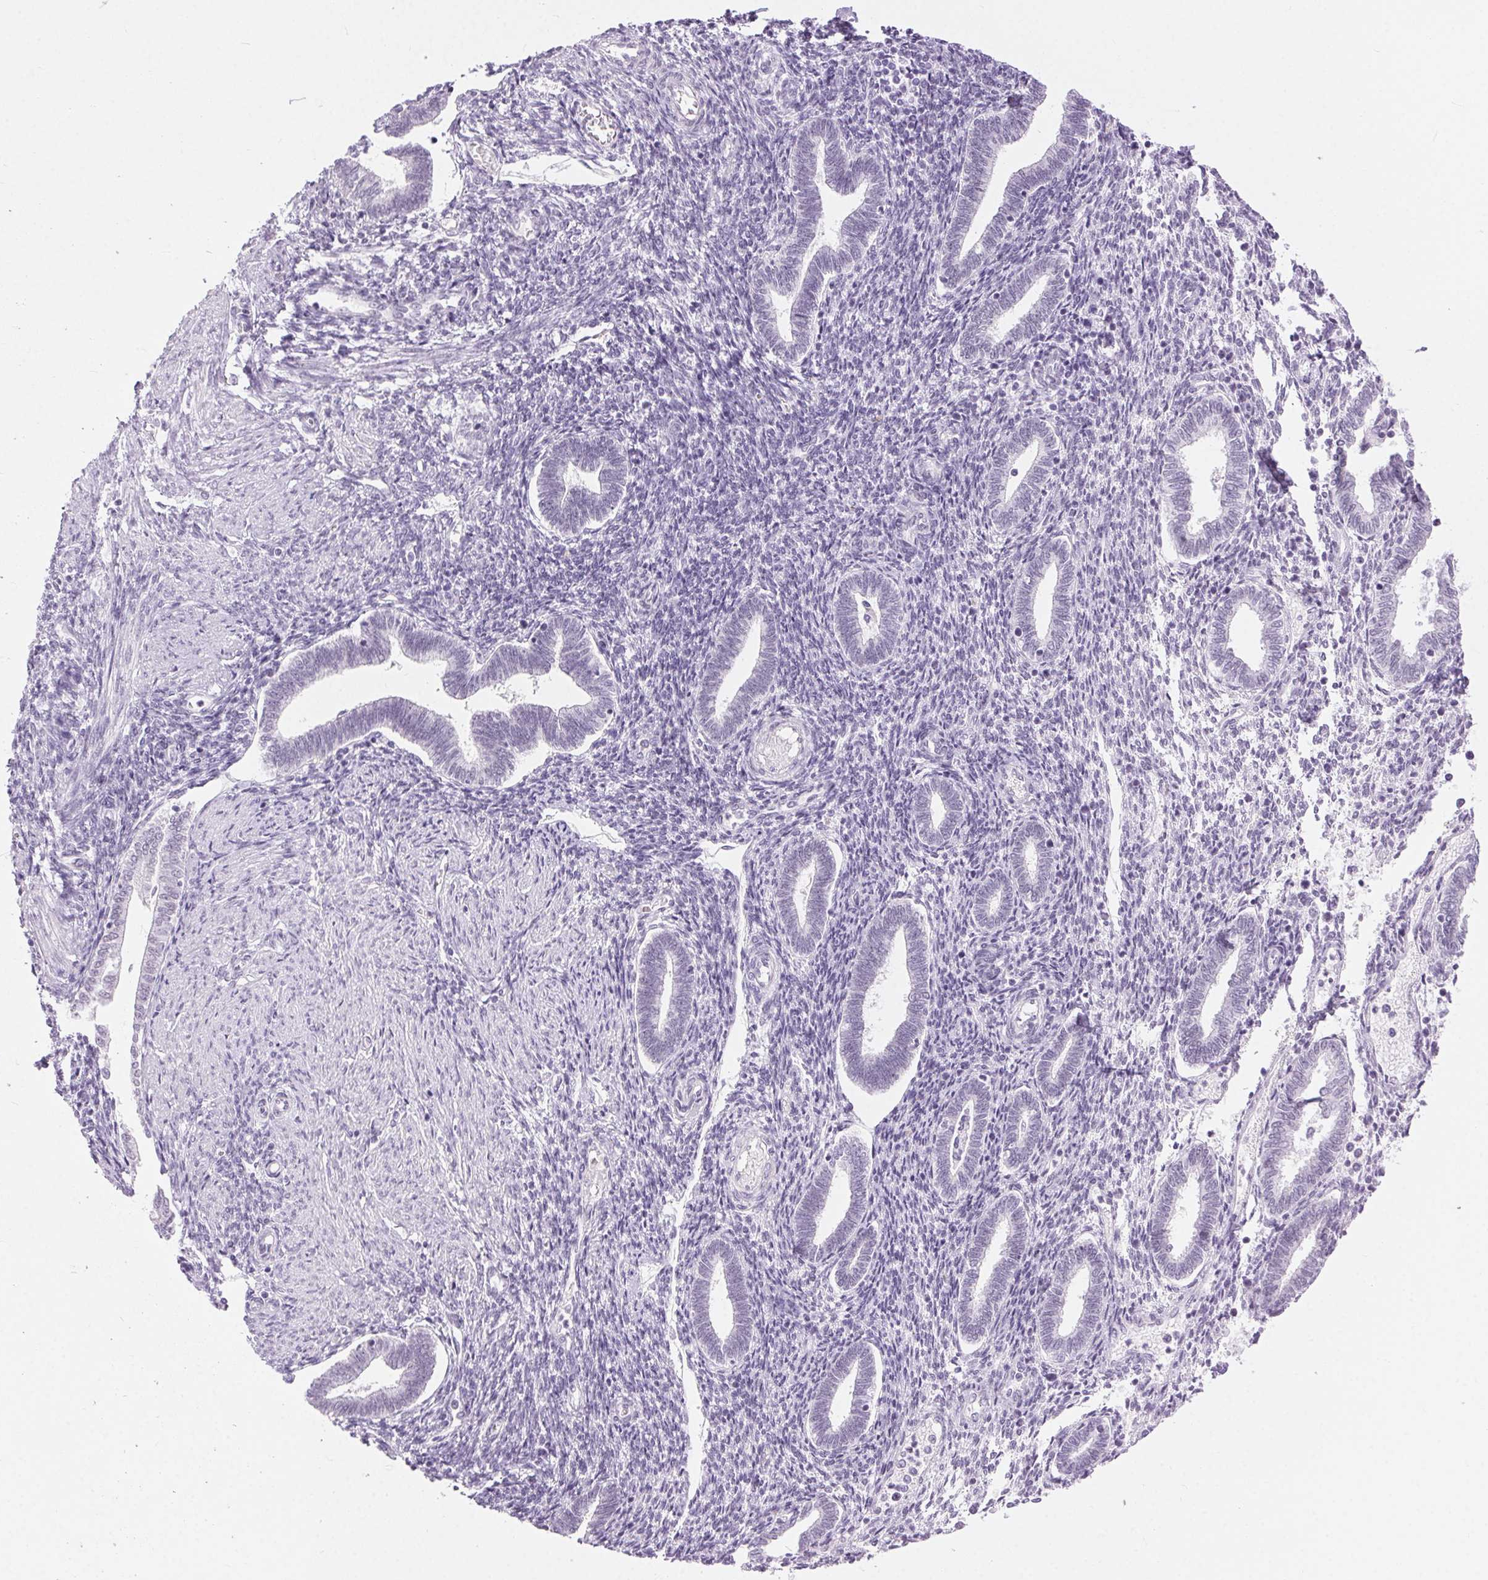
{"staining": {"intensity": "negative", "quantity": "none", "location": "none"}, "tissue": "endometrium", "cell_type": "Cells in endometrial stroma", "image_type": "normal", "snomed": [{"axis": "morphology", "description": "Normal tissue, NOS"}, {"axis": "topography", "description": "Endometrium"}], "caption": "DAB immunohistochemical staining of unremarkable endometrium shows no significant staining in cells in endometrial stroma.", "gene": "BEND2", "patient": {"sex": "female", "age": 42}}